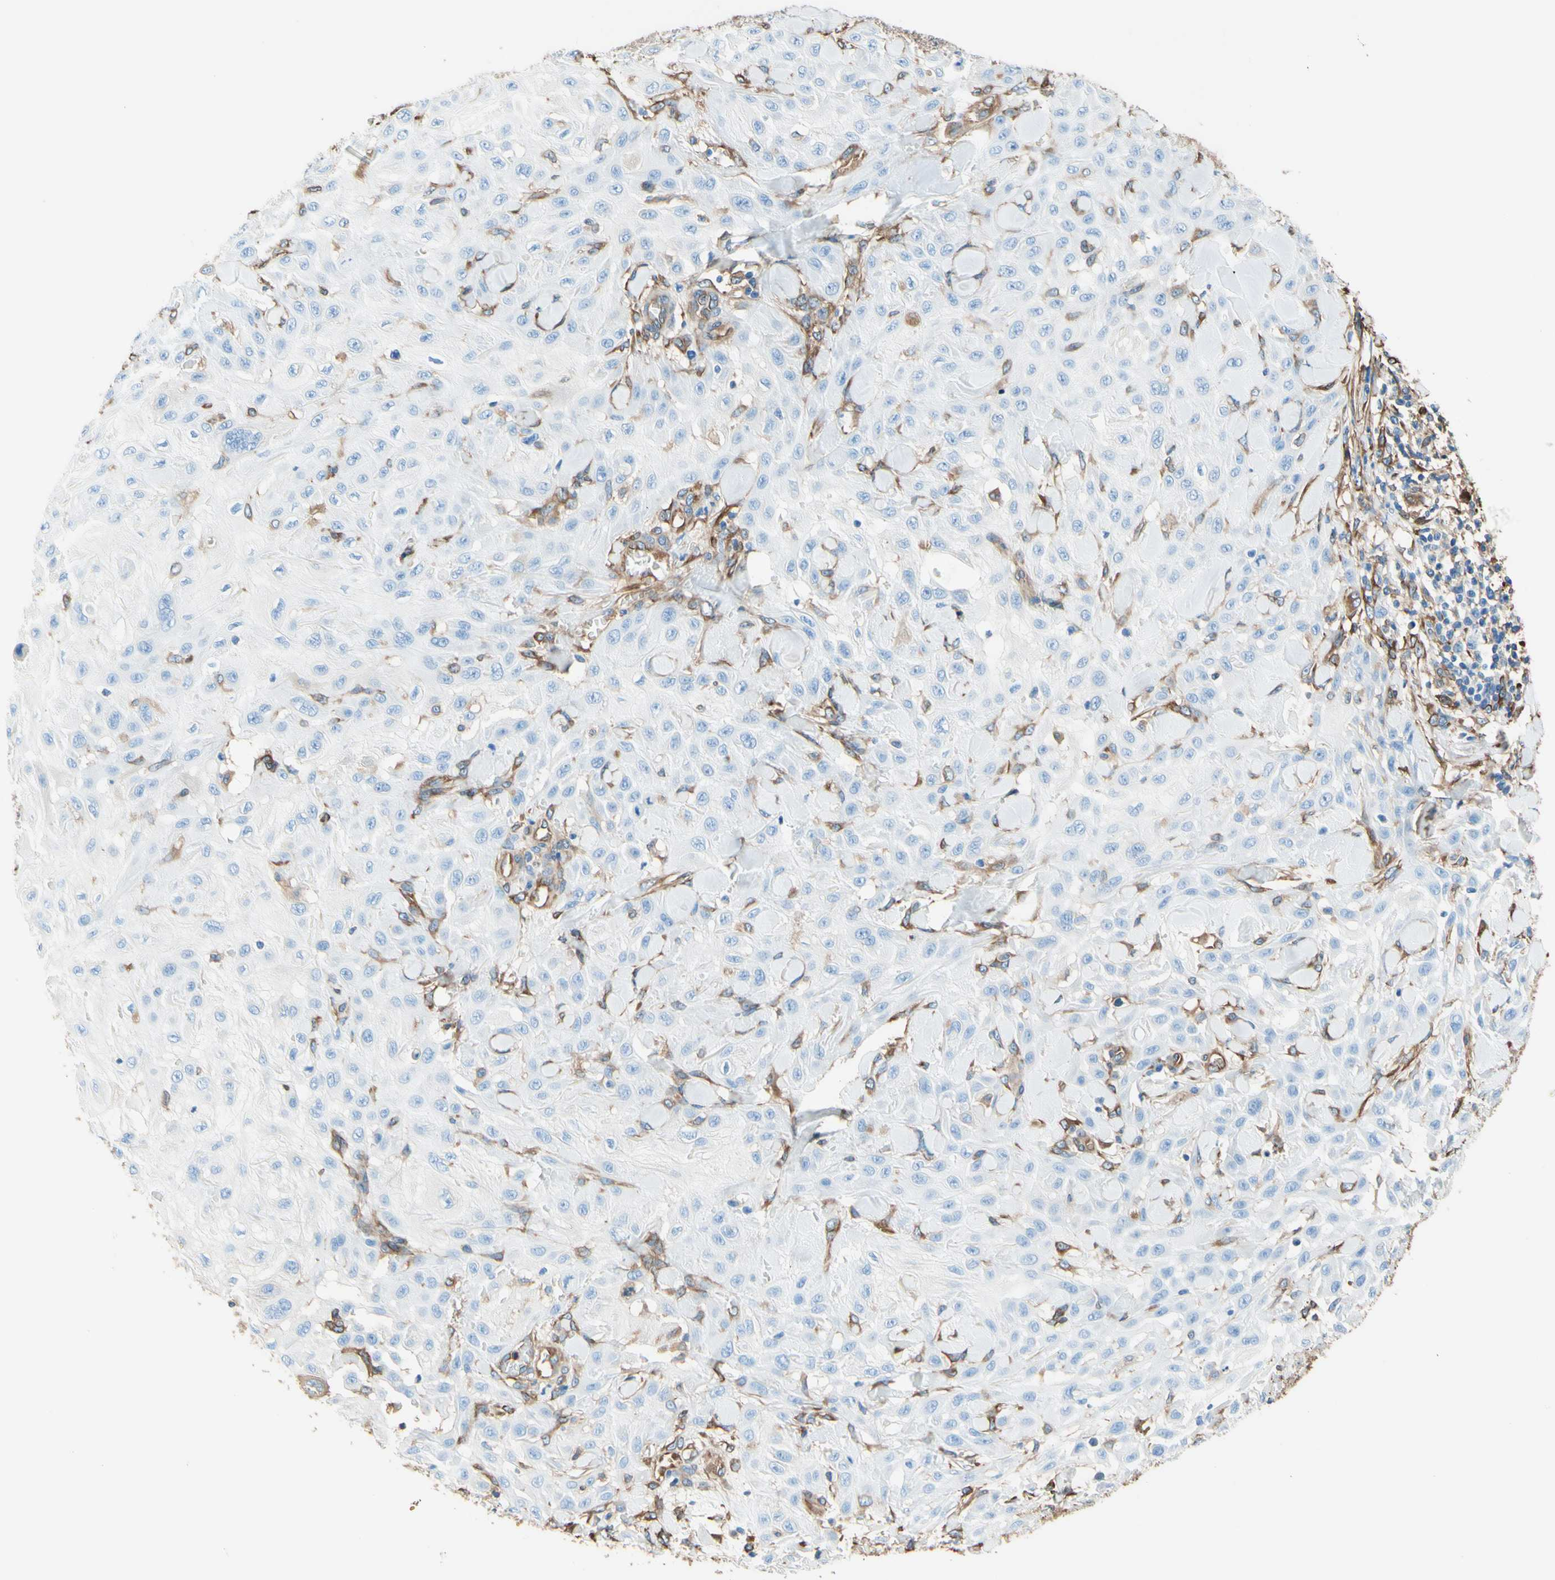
{"staining": {"intensity": "negative", "quantity": "none", "location": "none"}, "tissue": "skin cancer", "cell_type": "Tumor cells", "image_type": "cancer", "snomed": [{"axis": "morphology", "description": "Squamous cell carcinoma, NOS"}, {"axis": "topography", "description": "Skin"}], "caption": "Tumor cells are negative for protein expression in human skin squamous cell carcinoma. (DAB IHC visualized using brightfield microscopy, high magnification).", "gene": "DPYSL3", "patient": {"sex": "male", "age": 24}}